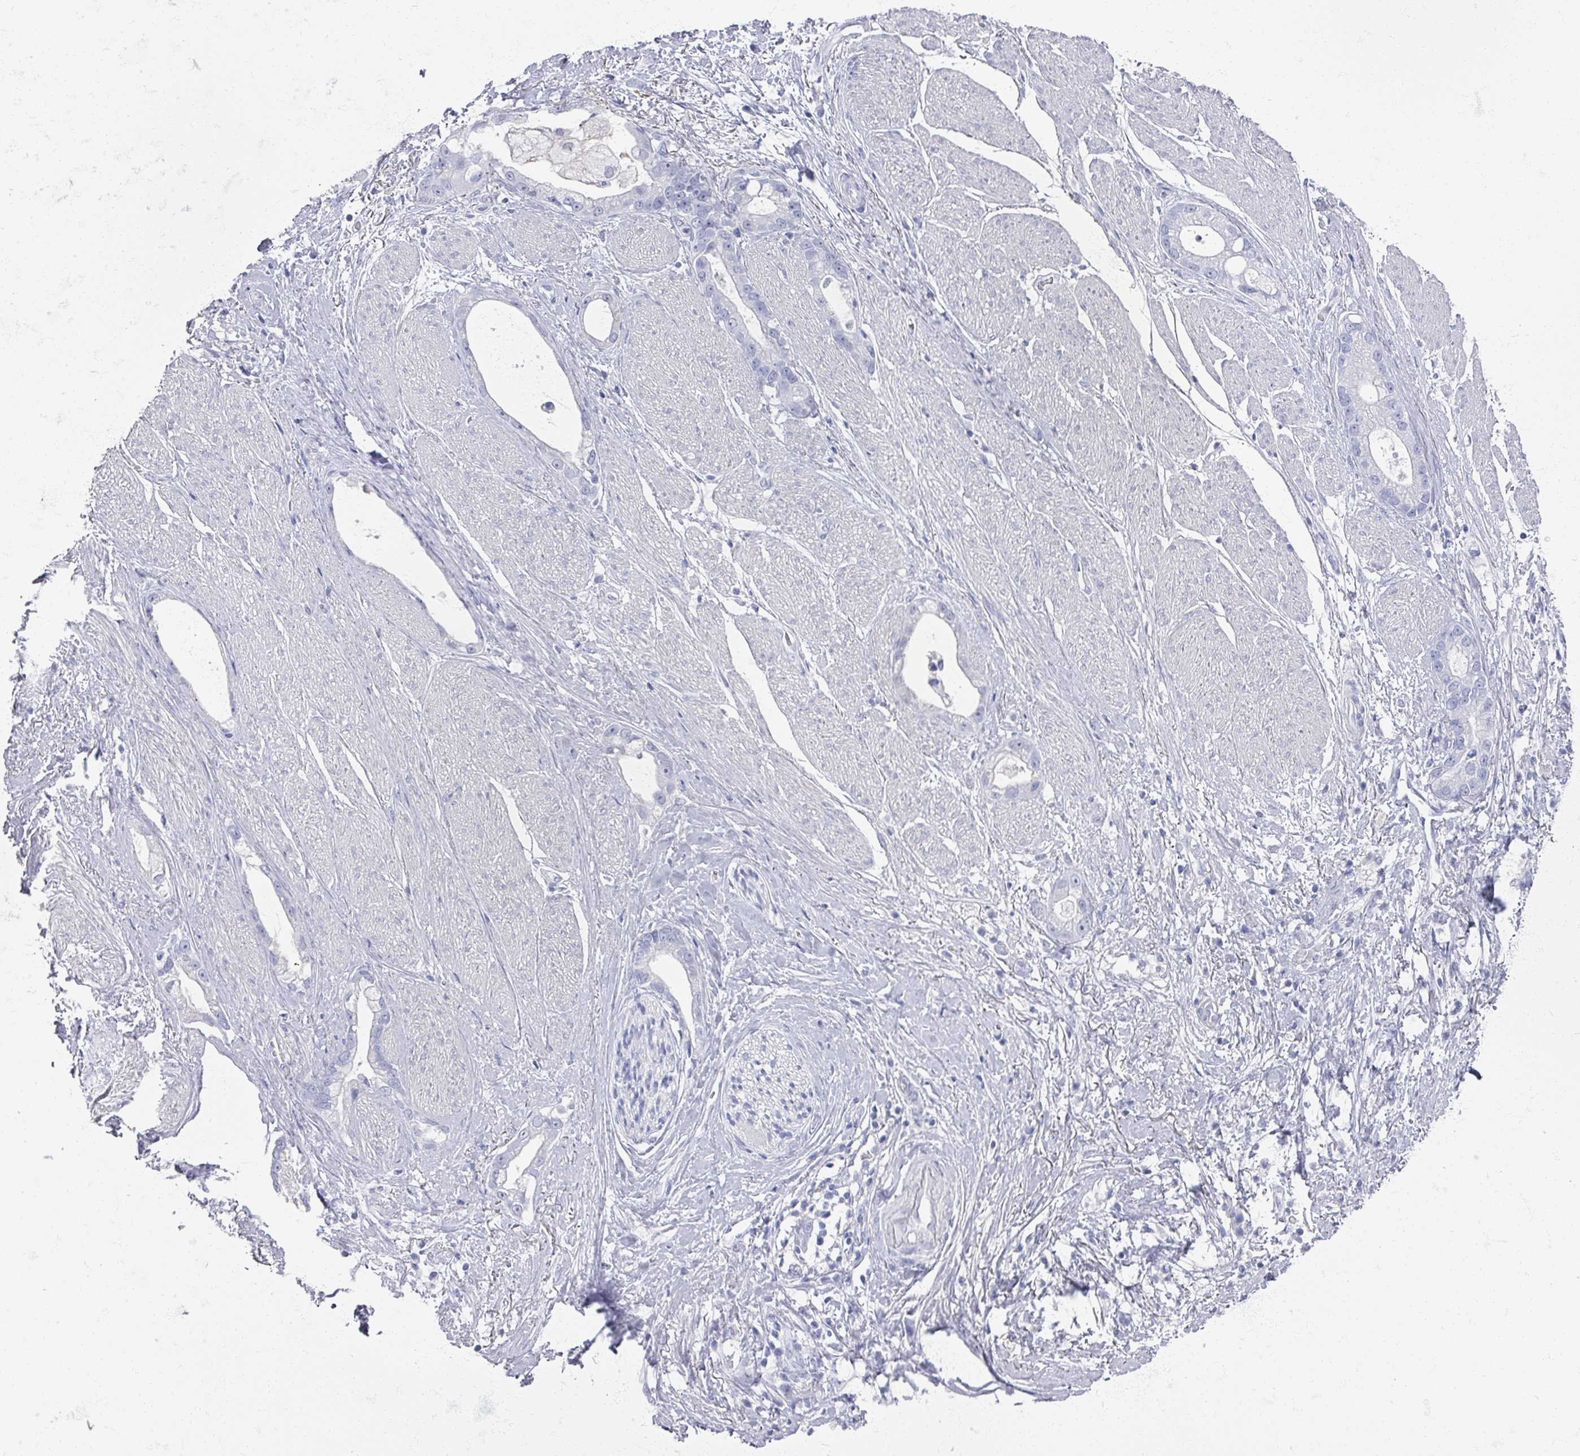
{"staining": {"intensity": "negative", "quantity": "none", "location": "none"}, "tissue": "stomach cancer", "cell_type": "Tumor cells", "image_type": "cancer", "snomed": [{"axis": "morphology", "description": "Adenocarcinoma, NOS"}, {"axis": "topography", "description": "Stomach"}], "caption": "Immunohistochemistry photomicrograph of human stomach cancer stained for a protein (brown), which shows no expression in tumor cells. (Stains: DAB (3,3'-diaminobenzidine) IHC with hematoxylin counter stain, Microscopy: brightfield microscopy at high magnification).", "gene": "OMG", "patient": {"sex": "male", "age": 55}}